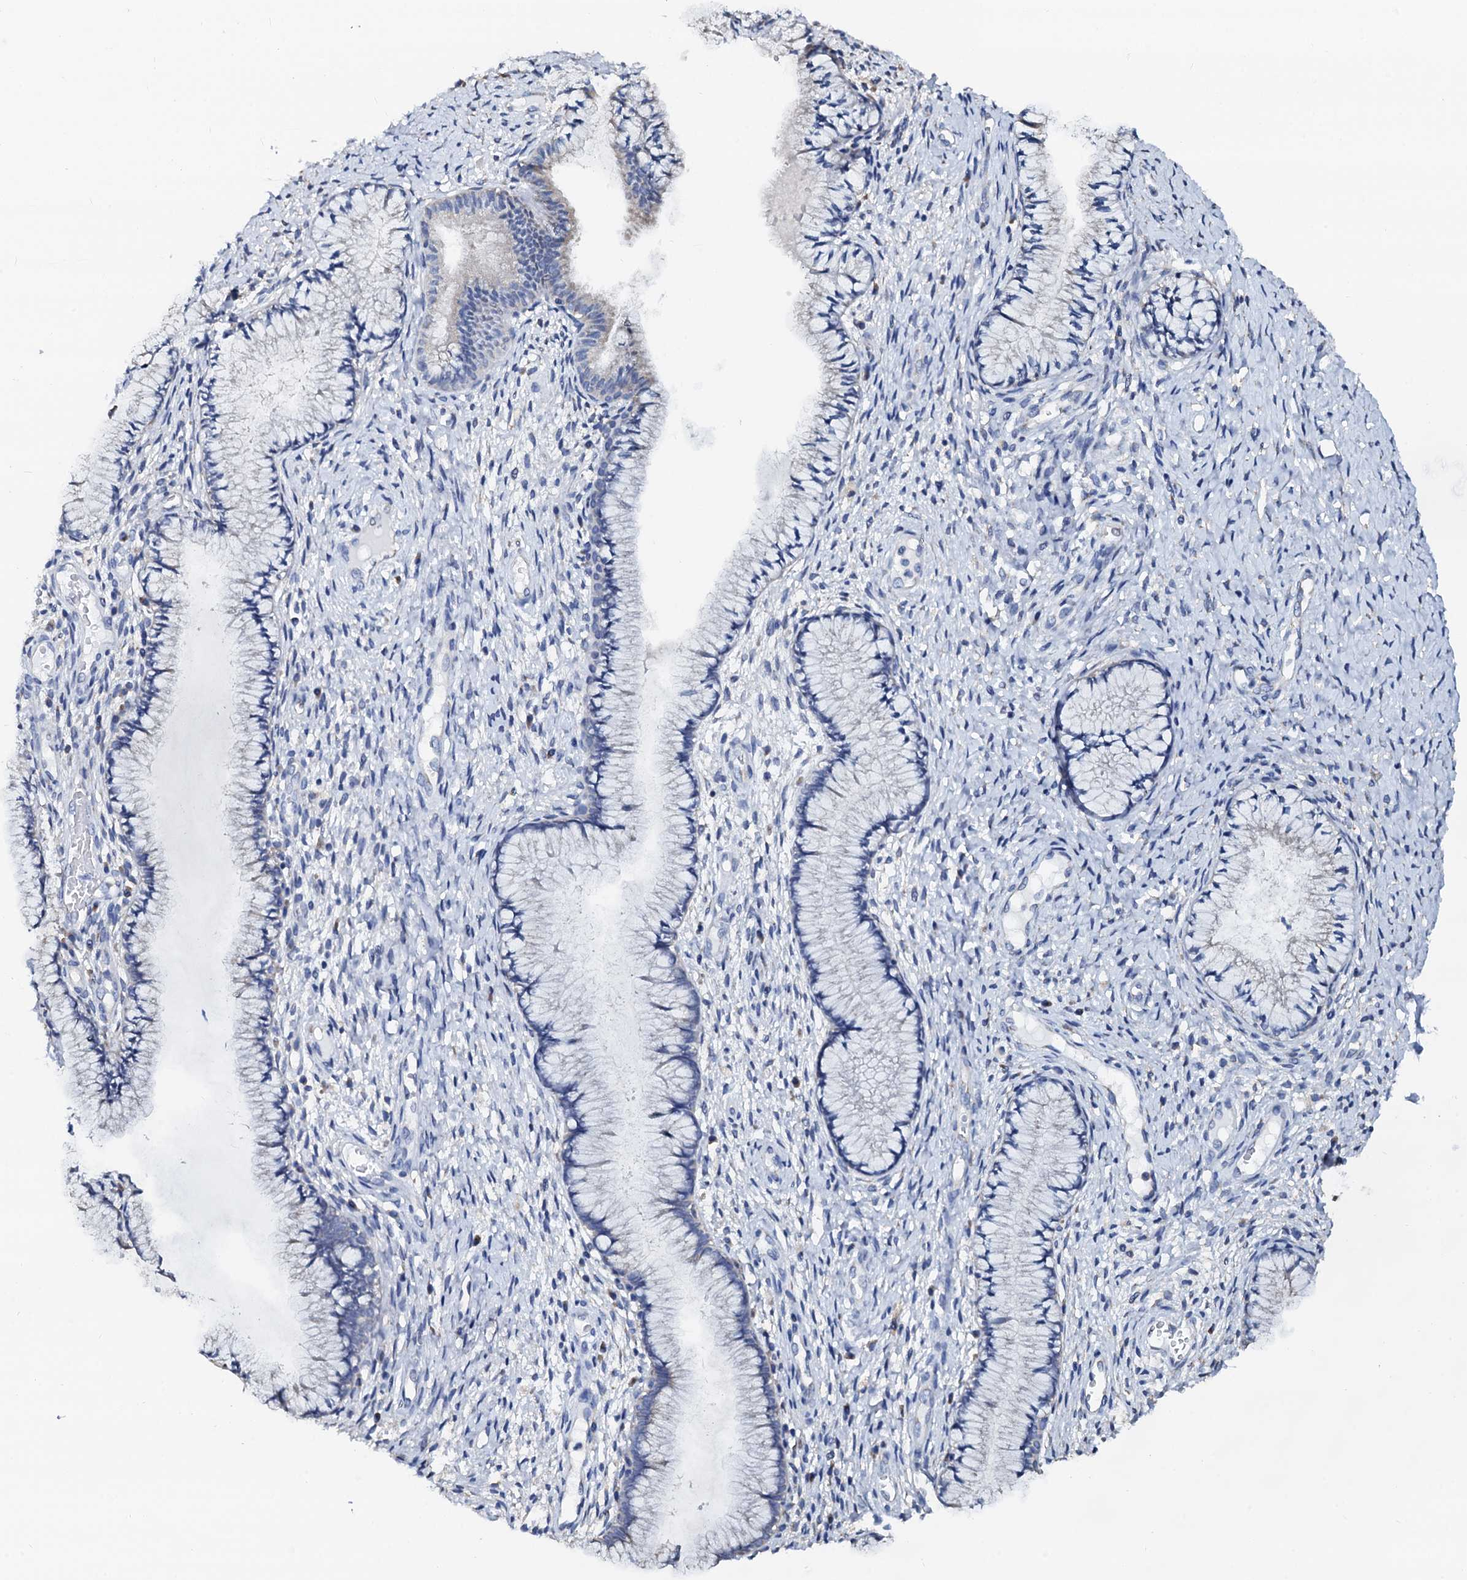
{"staining": {"intensity": "negative", "quantity": "none", "location": "none"}, "tissue": "cervix", "cell_type": "Glandular cells", "image_type": "normal", "snomed": [{"axis": "morphology", "description": "Normal tissue, NOS"}, {"axis": "topography", "description": "Cervix"}], "caption": "A high-resolution image shows immunohistochemistry staining of unremarkable cervix, which demonstrates no significant expression in glandular cells.", "gene": "AKAP3", "patient": {"sex": "female", "age": 42}}